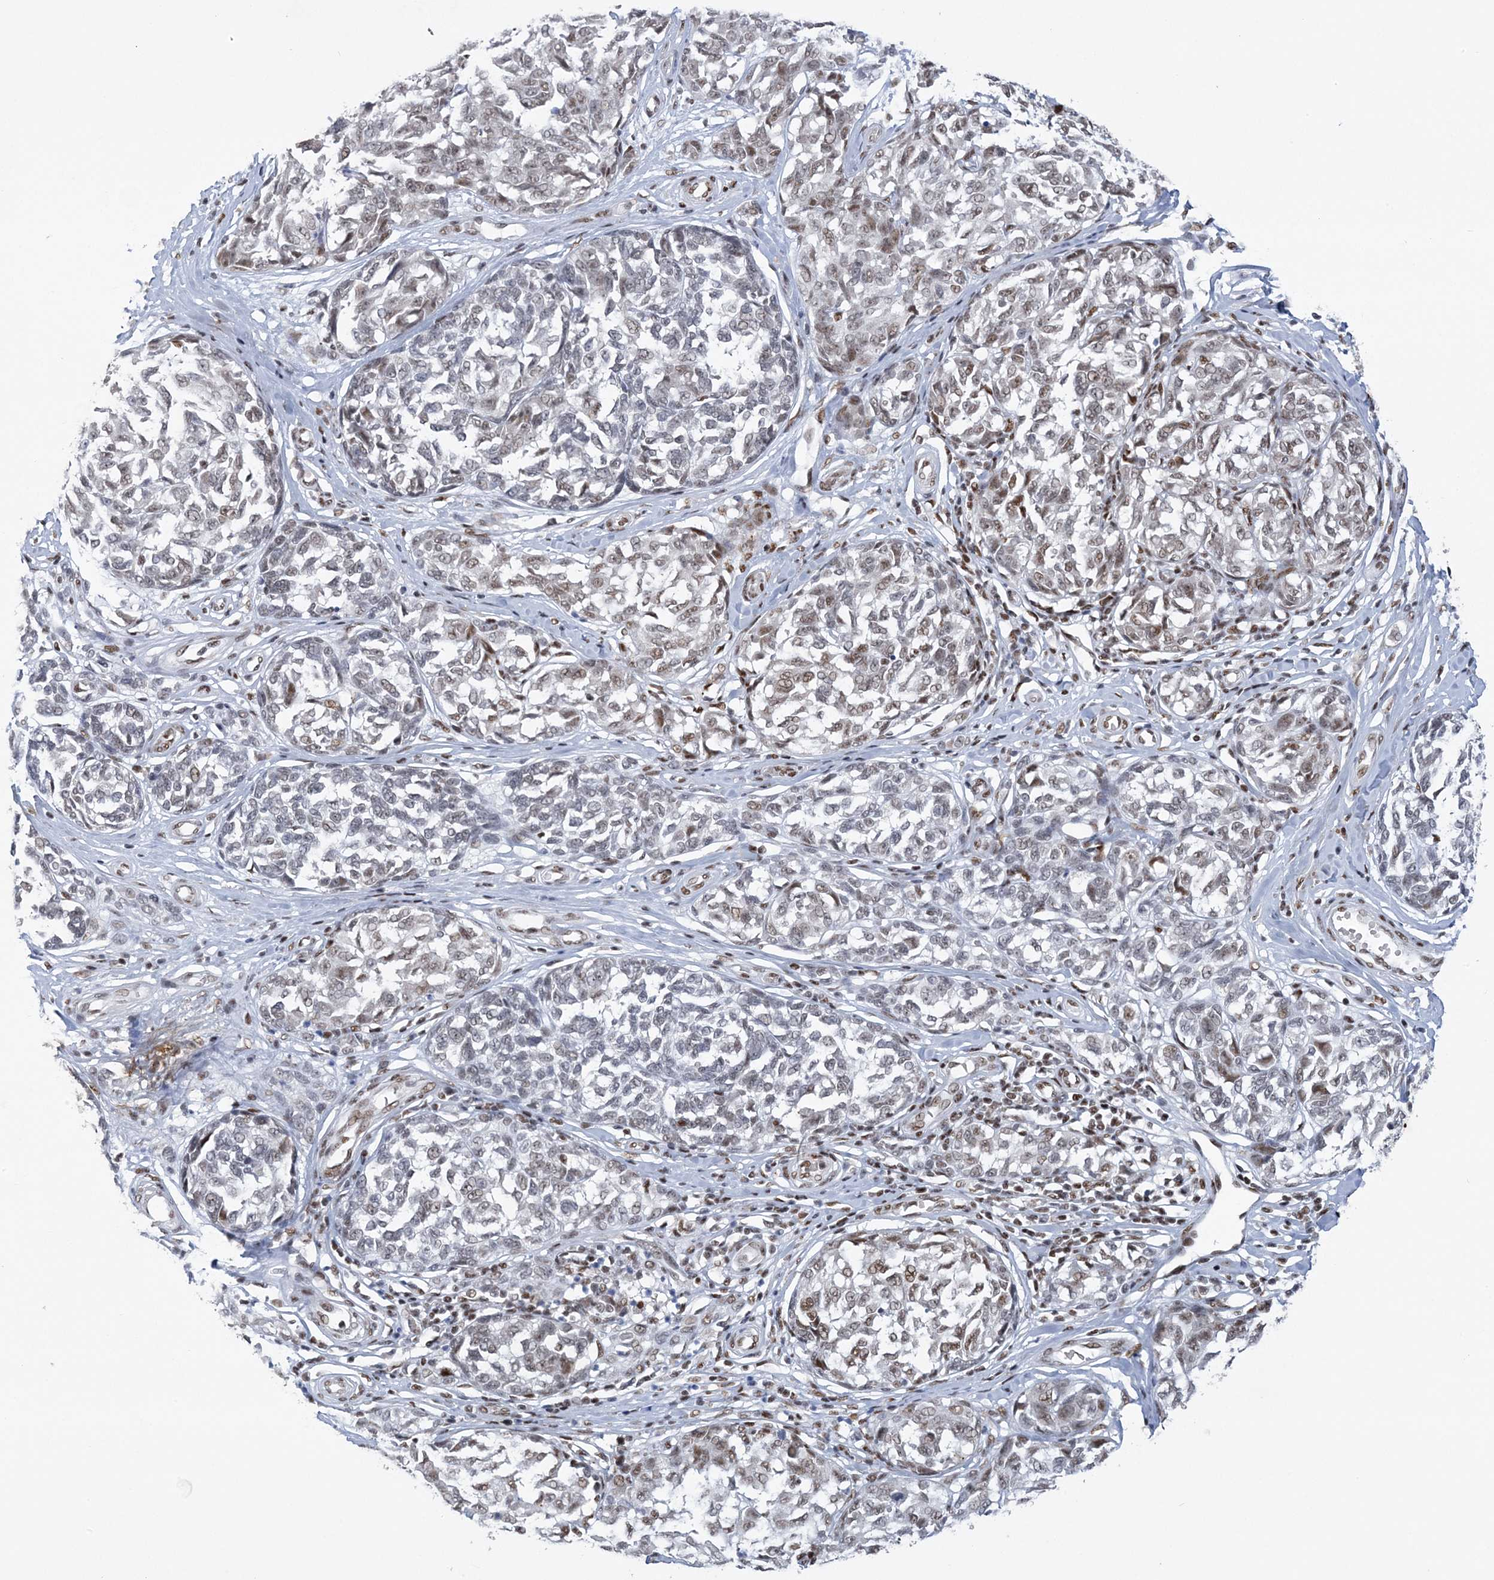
{"staining": {"intensity": "weak", "quantity": "25%-75%", "location": "nuclear"}, "tissue": "melanoma", "cell_type": "Tumor cells", "image_type": "cancer", "snomed": [{"axis": "morphology", "description": "Malignant melanoma, NOS"}, {"axis": "topography", "description": "Skin"}], "caption": "Immunohistochemical staining of malignant melanoma shows weak nuclear protein staining in about 25%-75% of tumor cells. Ihc stains the protein of interest in brown and the nuclei are stained blue.", "gene": "ZBTB7A", "patient": {"sex": "female", "age": 64}}